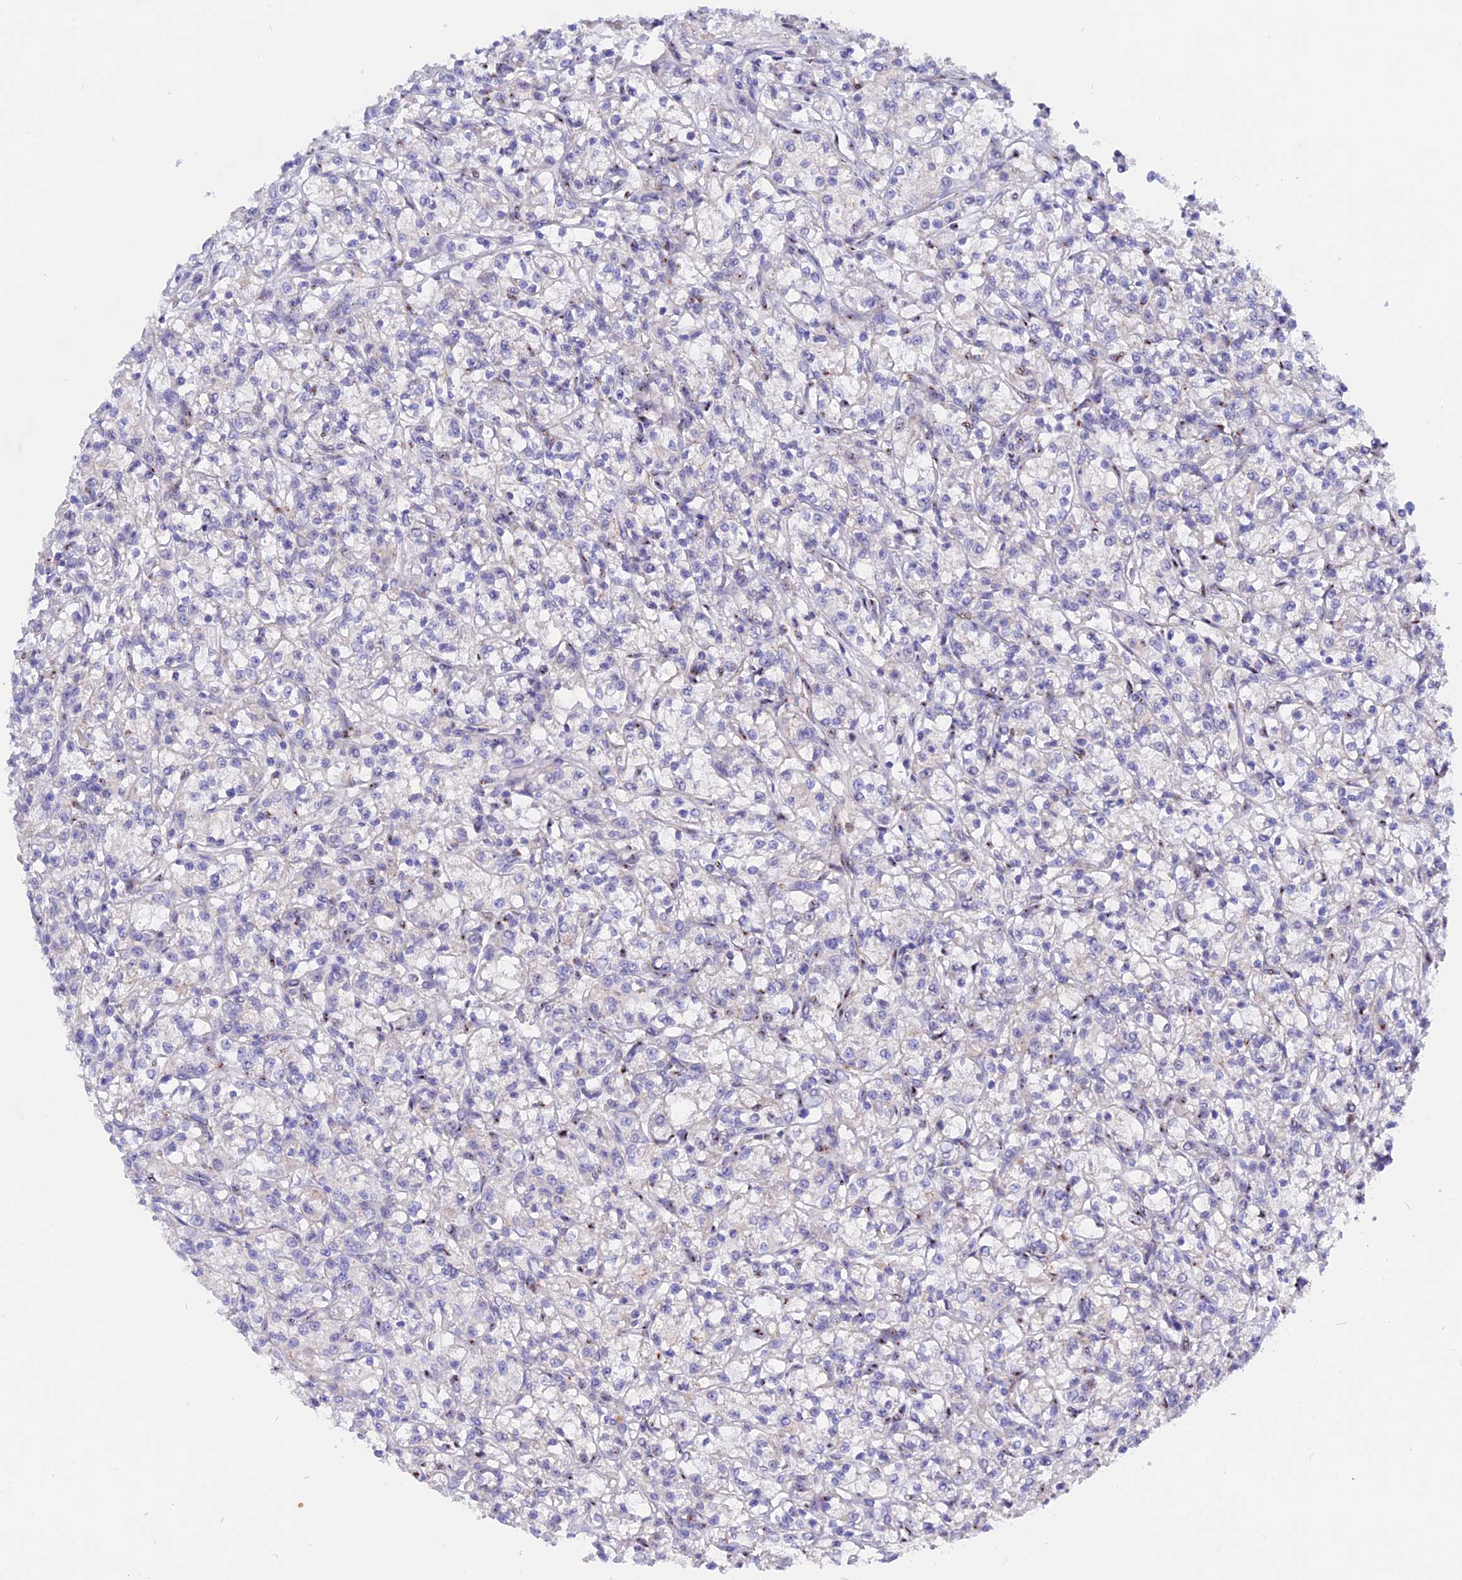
{"staining": {"intensity": "negative", "quantity": "none", "location": "none"}, "tissue": "renal cancer", "cell_type": "Tumor cells", "image_type": "cancer", "snomed": [{"axis": "morphology", "description": "Adenocarcinoma, NOS"}, {"axis": "topography", "description": "Kidney"}], "caption": "DAB immunohistochemical staining of renal cancer (adenocarcinoma) exhibits no significant staining in tumor cells.", "gene": "GK5", "patient": {"sex": "female", "age": 59}}